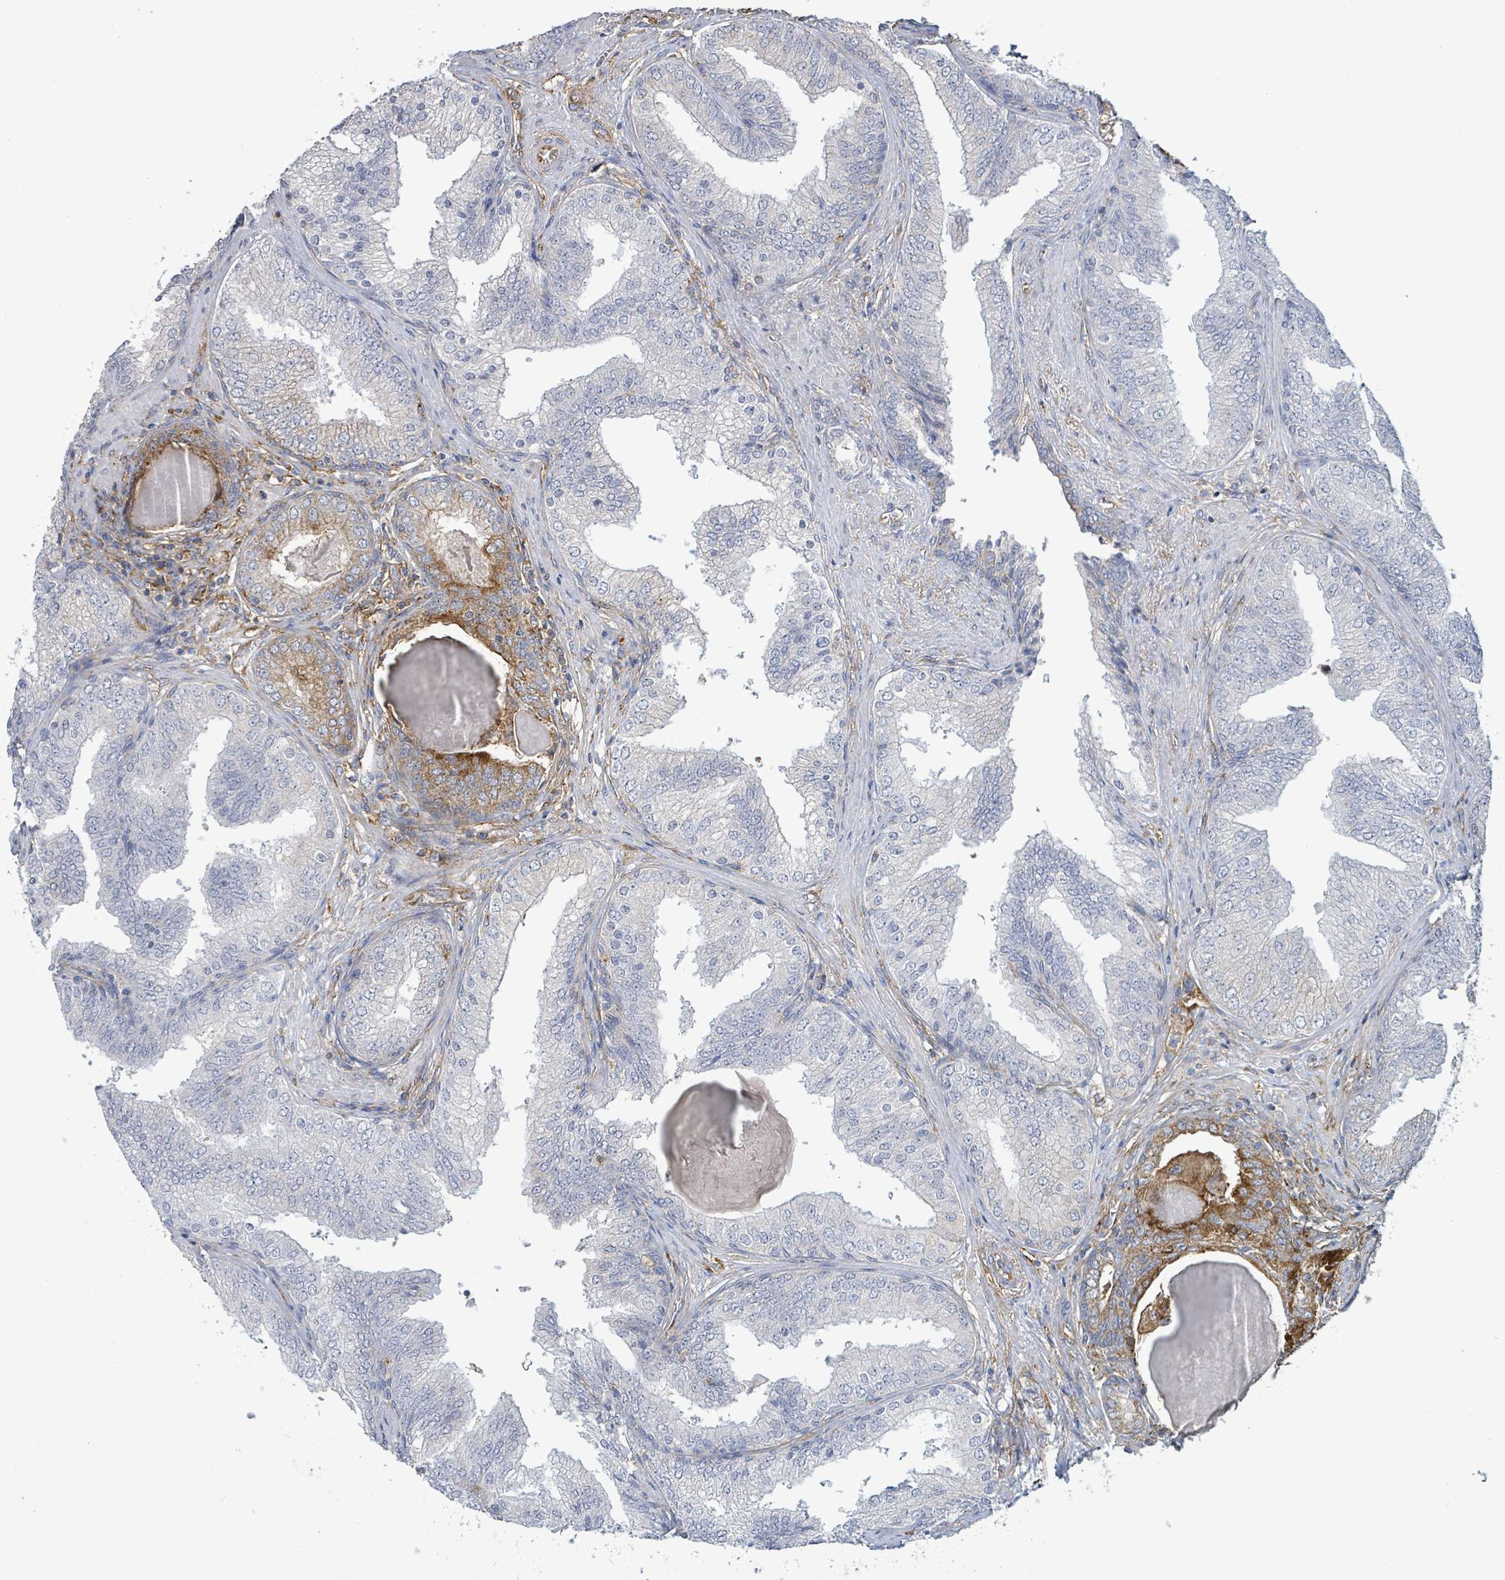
{"staining": {"intensity": "moderate", "quantity": "<25%", "location": "cytoplasmic/membranous"}, "tissue": "prostate cancer", "cell_type": "Tumor cells", "image_type": "cancer", "snomed": [{"axis": "morphology", "description": "Adenocarcinoma, High grade"}, {"axis": "topography", "description": "Prostate"}], "caption": "Prostate adenocarcinoma (high-grade) was stained to show a protein in brown. There is low levels of moderate cytoplasmic/membranous staining in approximately <25% of tumor cells.", "gene": "EGFL7", "patient": {"sex": "male", "age": 63}}